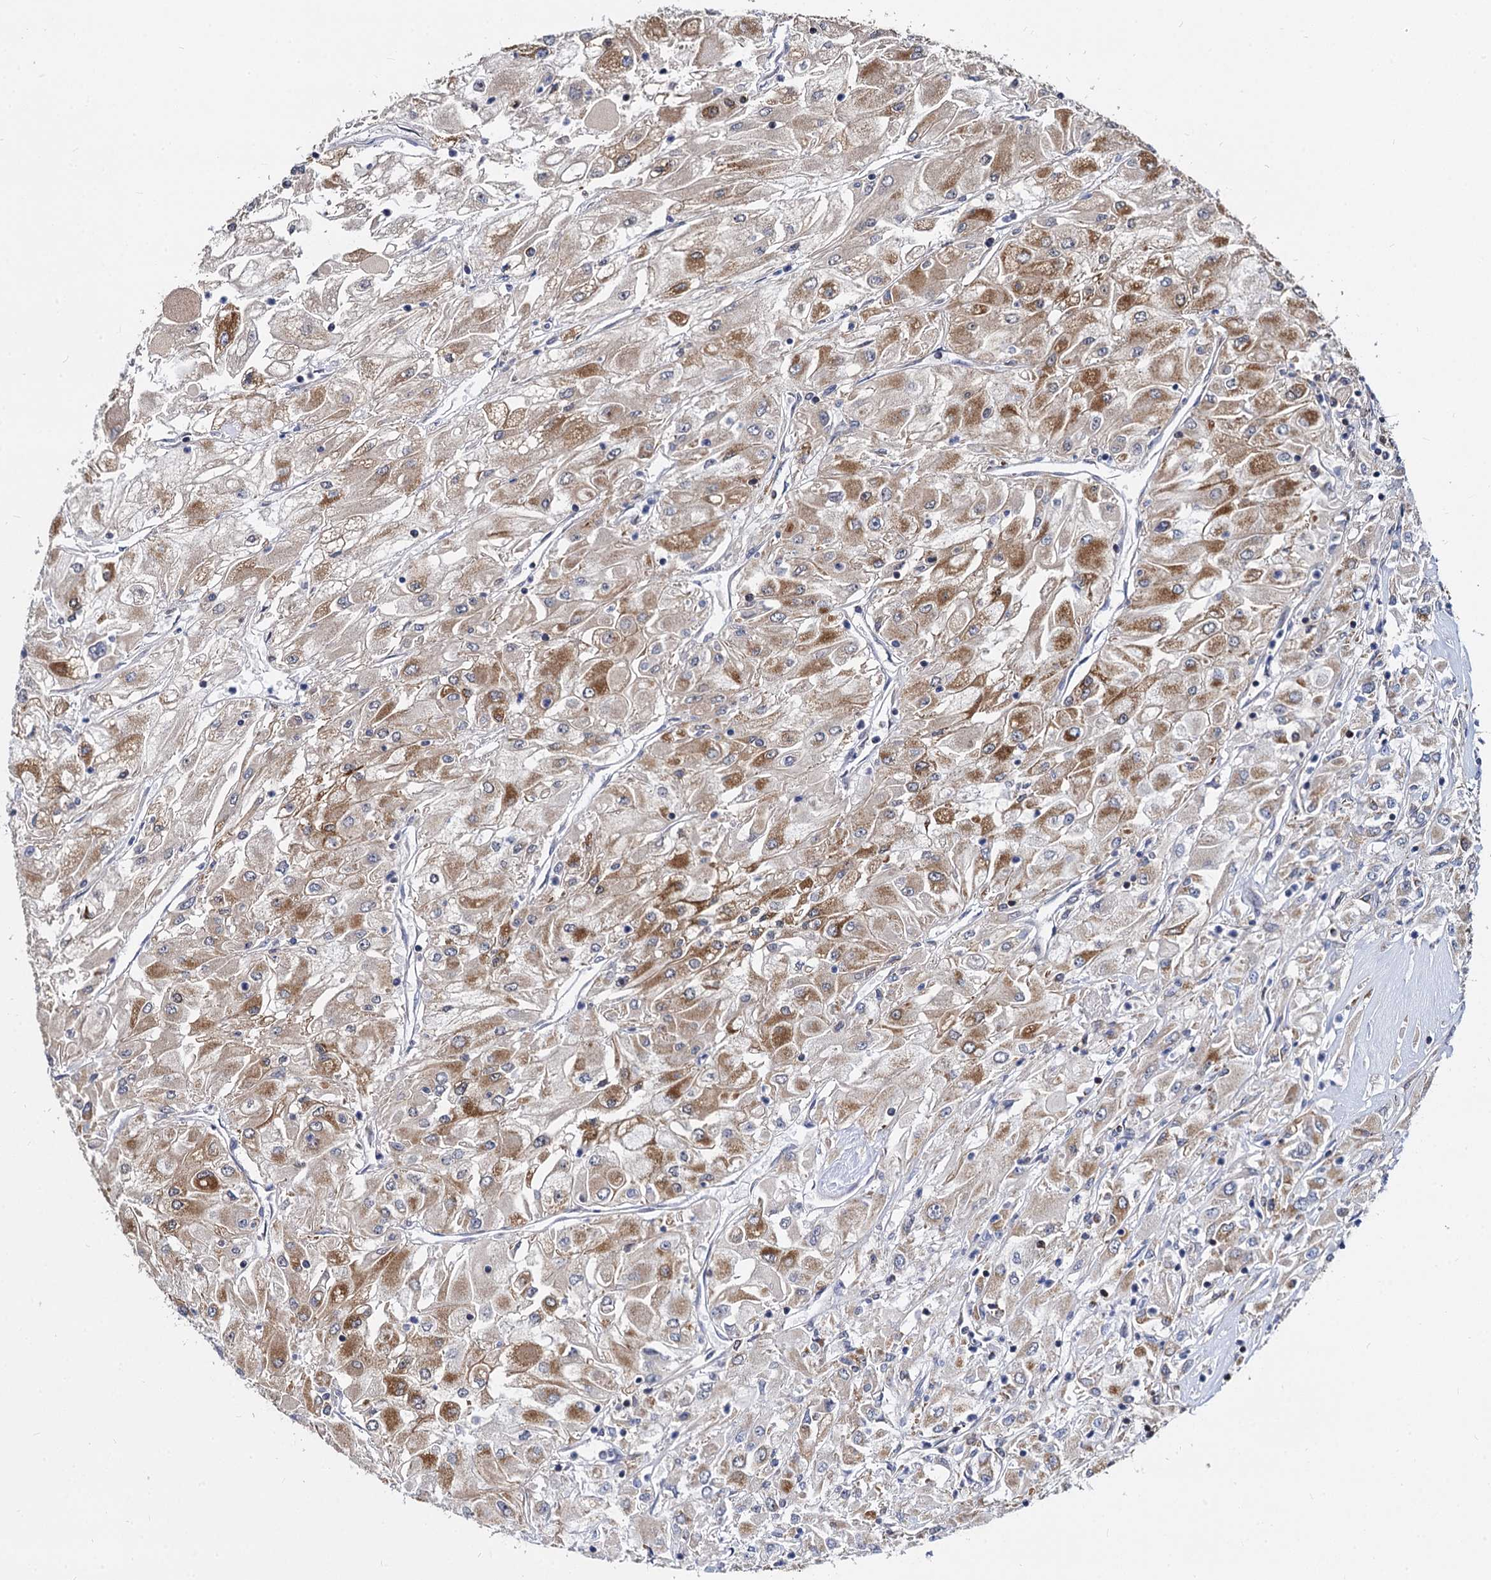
{"staining": {"intensity": "moderate", "quantity": "25%-75%", "location": "cytoplasmic/membranous"}, "tissue": "renal cancer", "cell_type": "Tumor cells", "image_type": "cancer", "snomed": [{"axis": "morphology", "description": "Adenocarcinoma, NOS"}, {"axis": "topography", "description": "Kidney"}], "caption": "This photomicrograph exhibits immunohistochemistry staining of renal cancer, with medium moderate cytoplasmic/membranous positivity in about 25%-75% of tumor cells.", "gene": "TIMM10", "patient": {"sex": "male", "age": 80}}